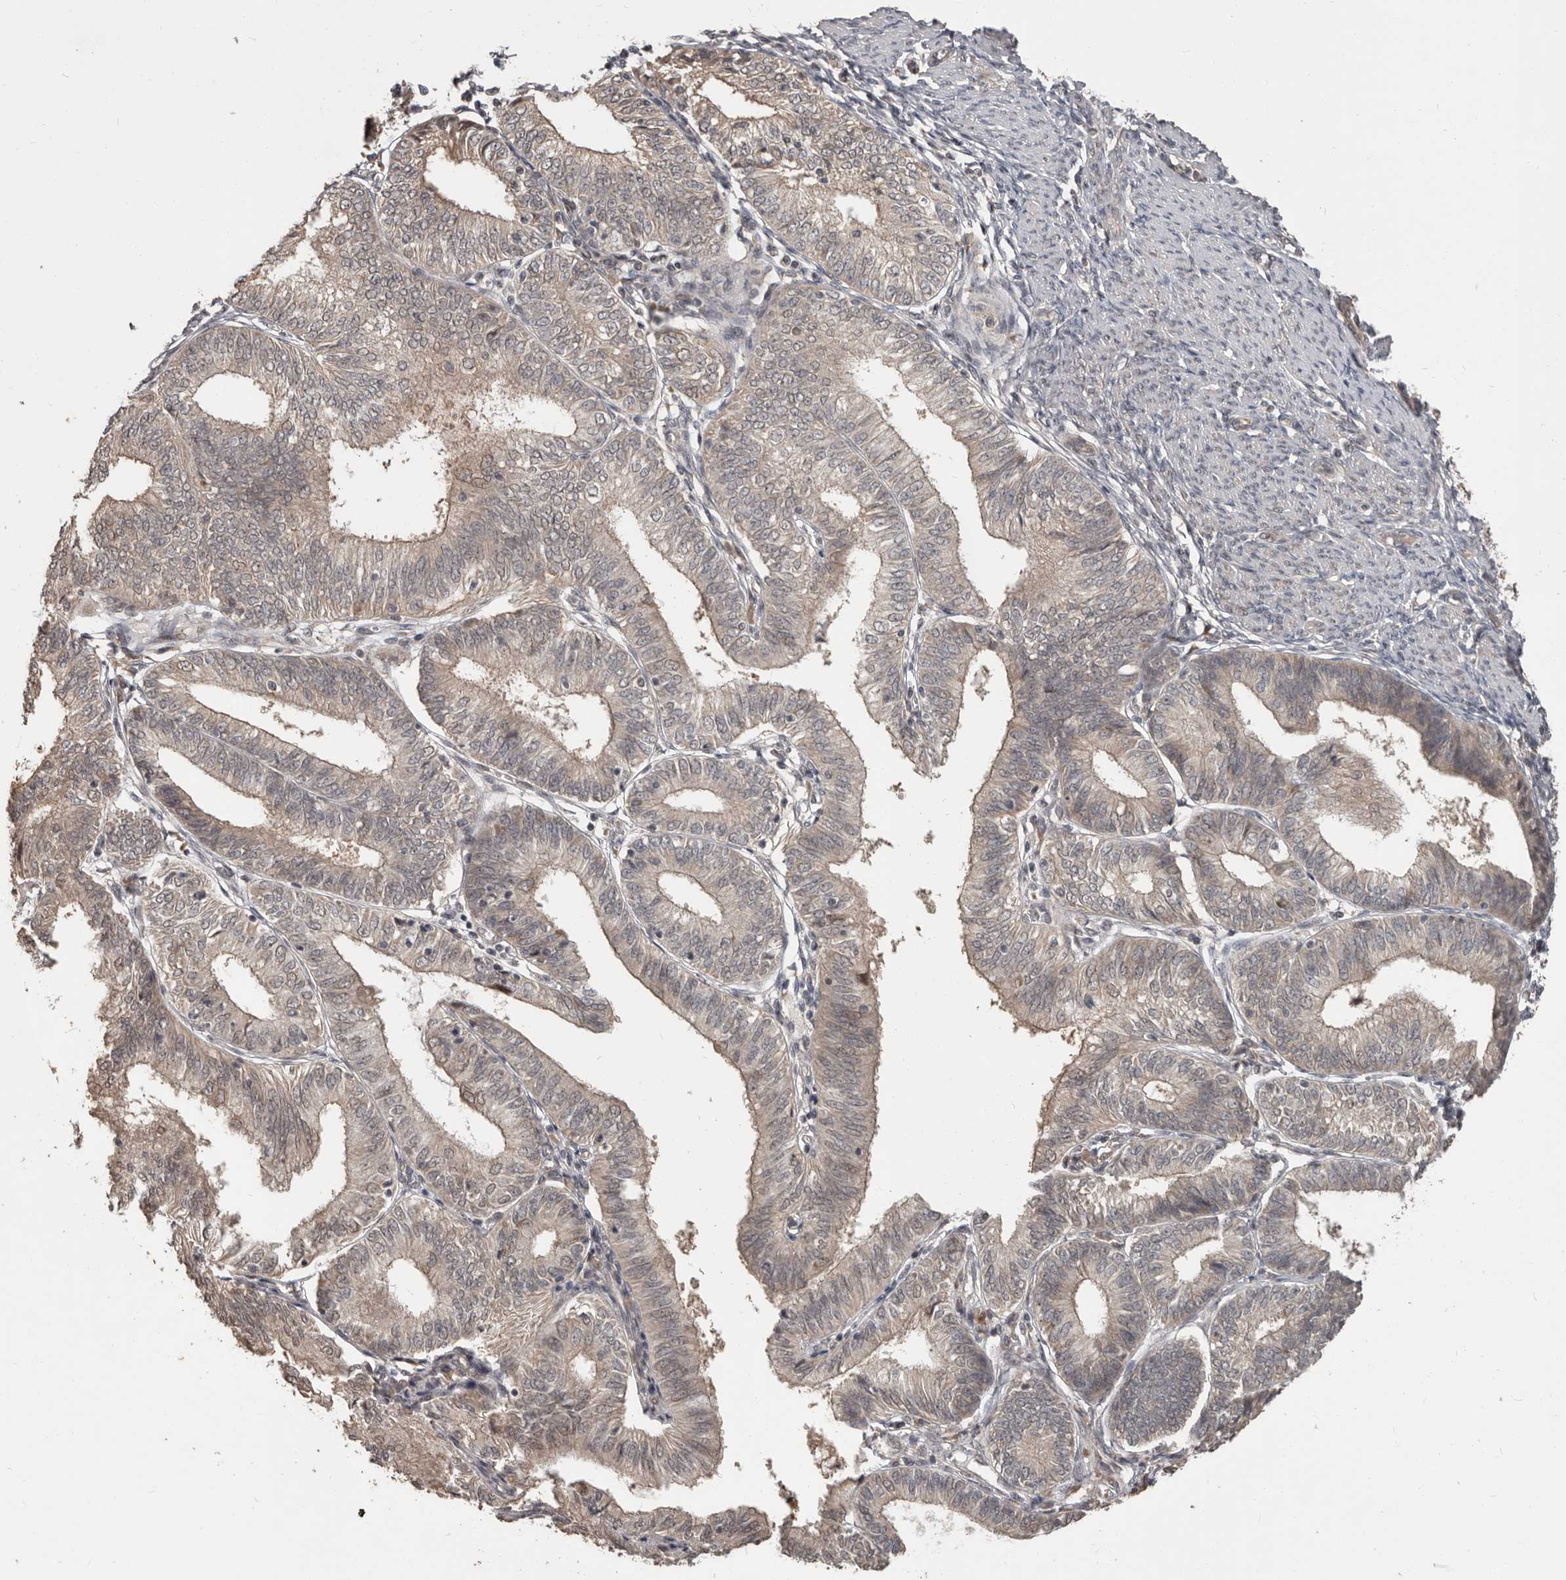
{"staining": {"intensity": "weak", "quantity": ">75%", "location": "cytoplasmic/membranous,nuclear"}, "tissue": "endometrial cancer", "cell_type": "Tumor cells", "image_type": "cancer", "snomed": [{"axis": "morphology", "description": "Adenocarcinoma, NOS"}, {"axis": "topography", "description": "Endometrium"}], "caption": "The micrograph reveals a brown stain indicating the presence of a protein in the cytoplasmic/membranous and nuclear of tumor cells in adenocarcinoma (endometrial). (DAB (3,3'-diaminobenzidine) IHC with brightfield microscopy, high magnification).", "gene": "ZFP14", "patient": {"sex": "female", "age": 51}}